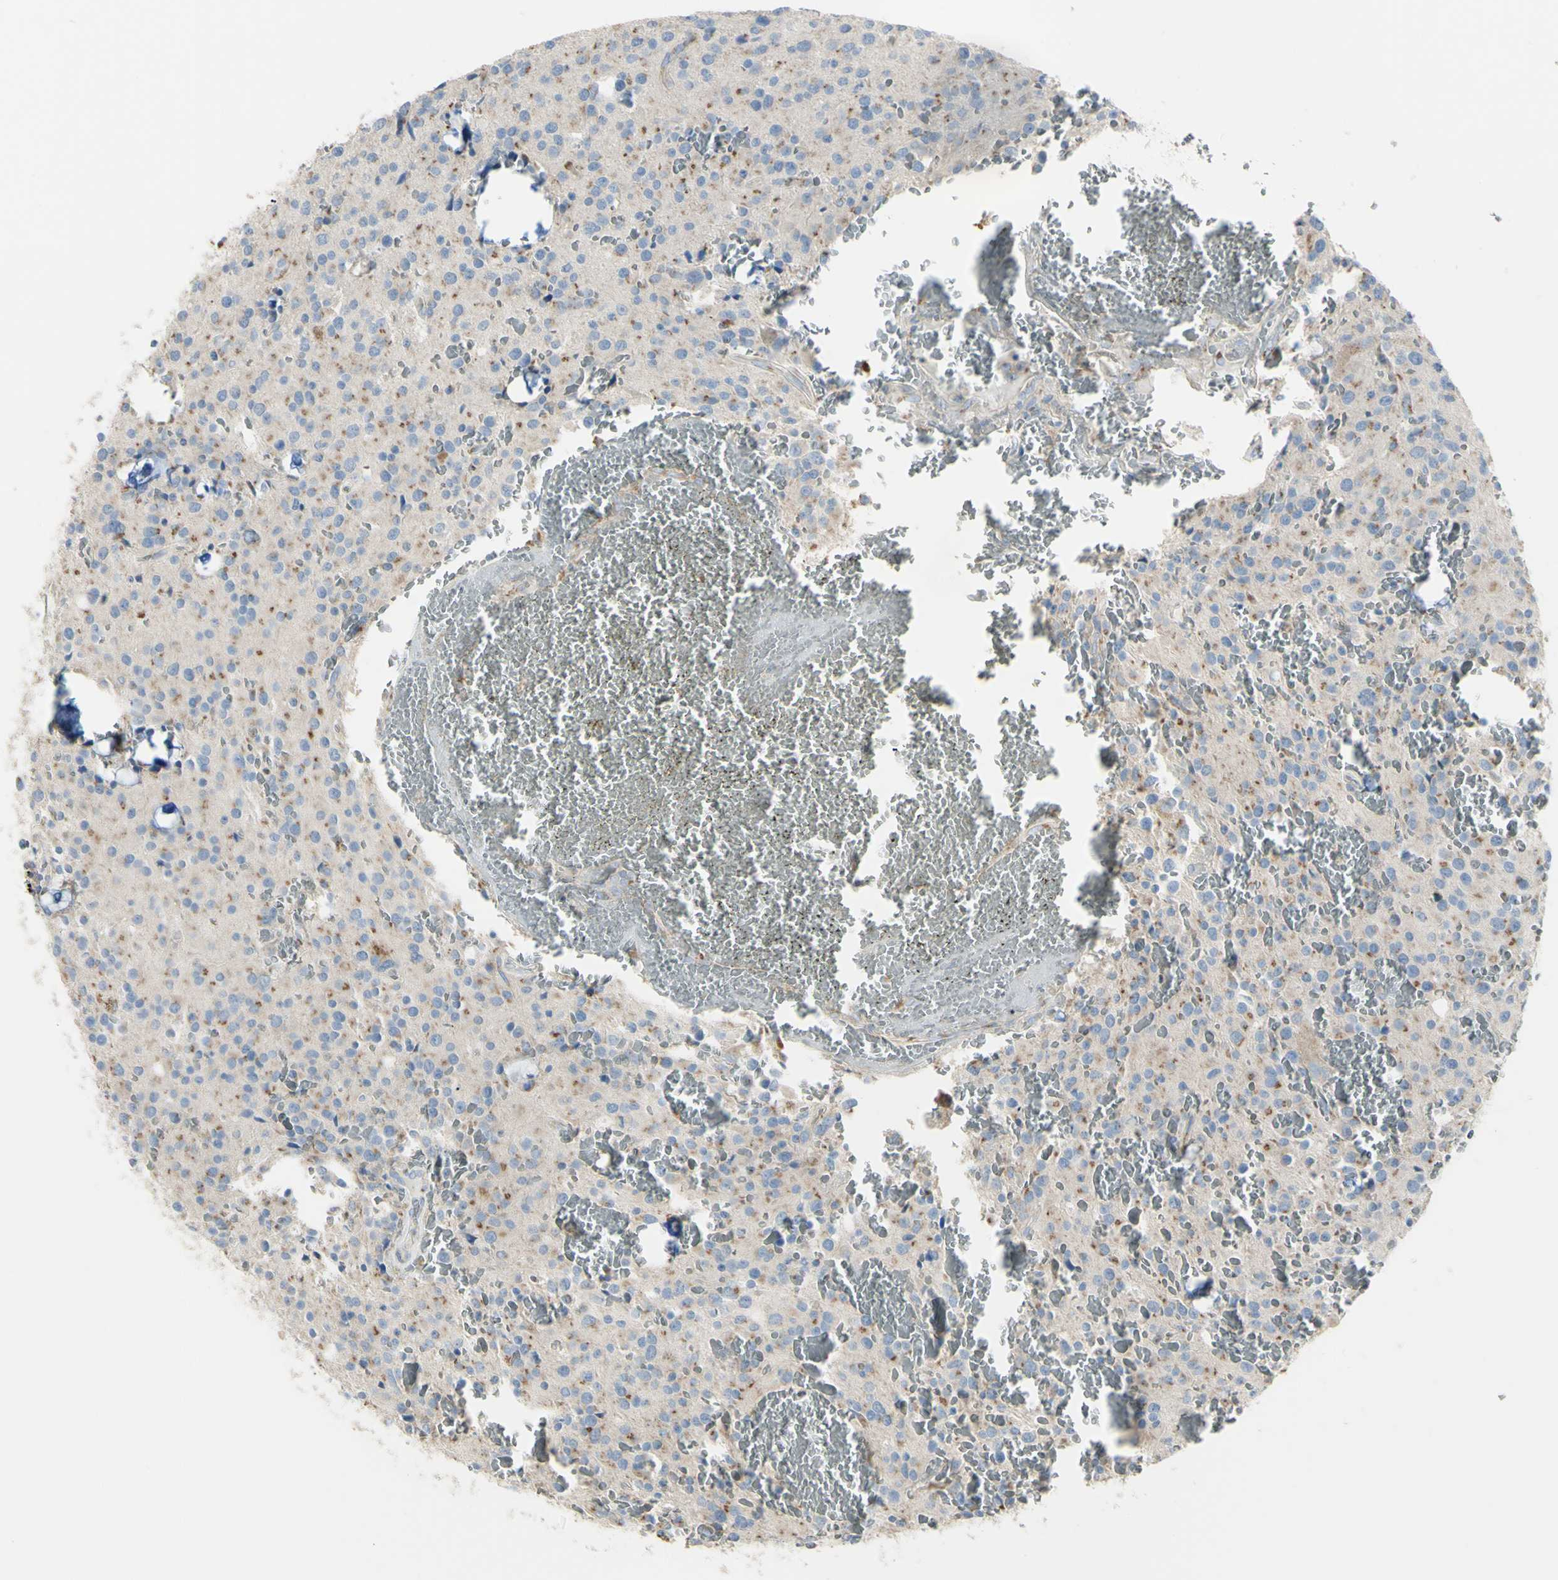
{"staining": {"intensity": "moderate", "quantity": "25%-75%", "location": "cytoplasmic/membranous"}, "tissue": "glioma", "cell_type": "Tumor cells", "image_type": "cancer", "snomed": [{"axis": "morphology", "description": "Glioma, malignant, Low grade"}, {"axis": "topography", "description": "Brain"}], "caption": "Human glioma stained for a protein (brown) exhibits moderate cytoplasmic/membranous positive expression in about 25%-75% of tumor cells.", "gene": "B4GALT3", "patient": {"sex": "male", "age": 58}}